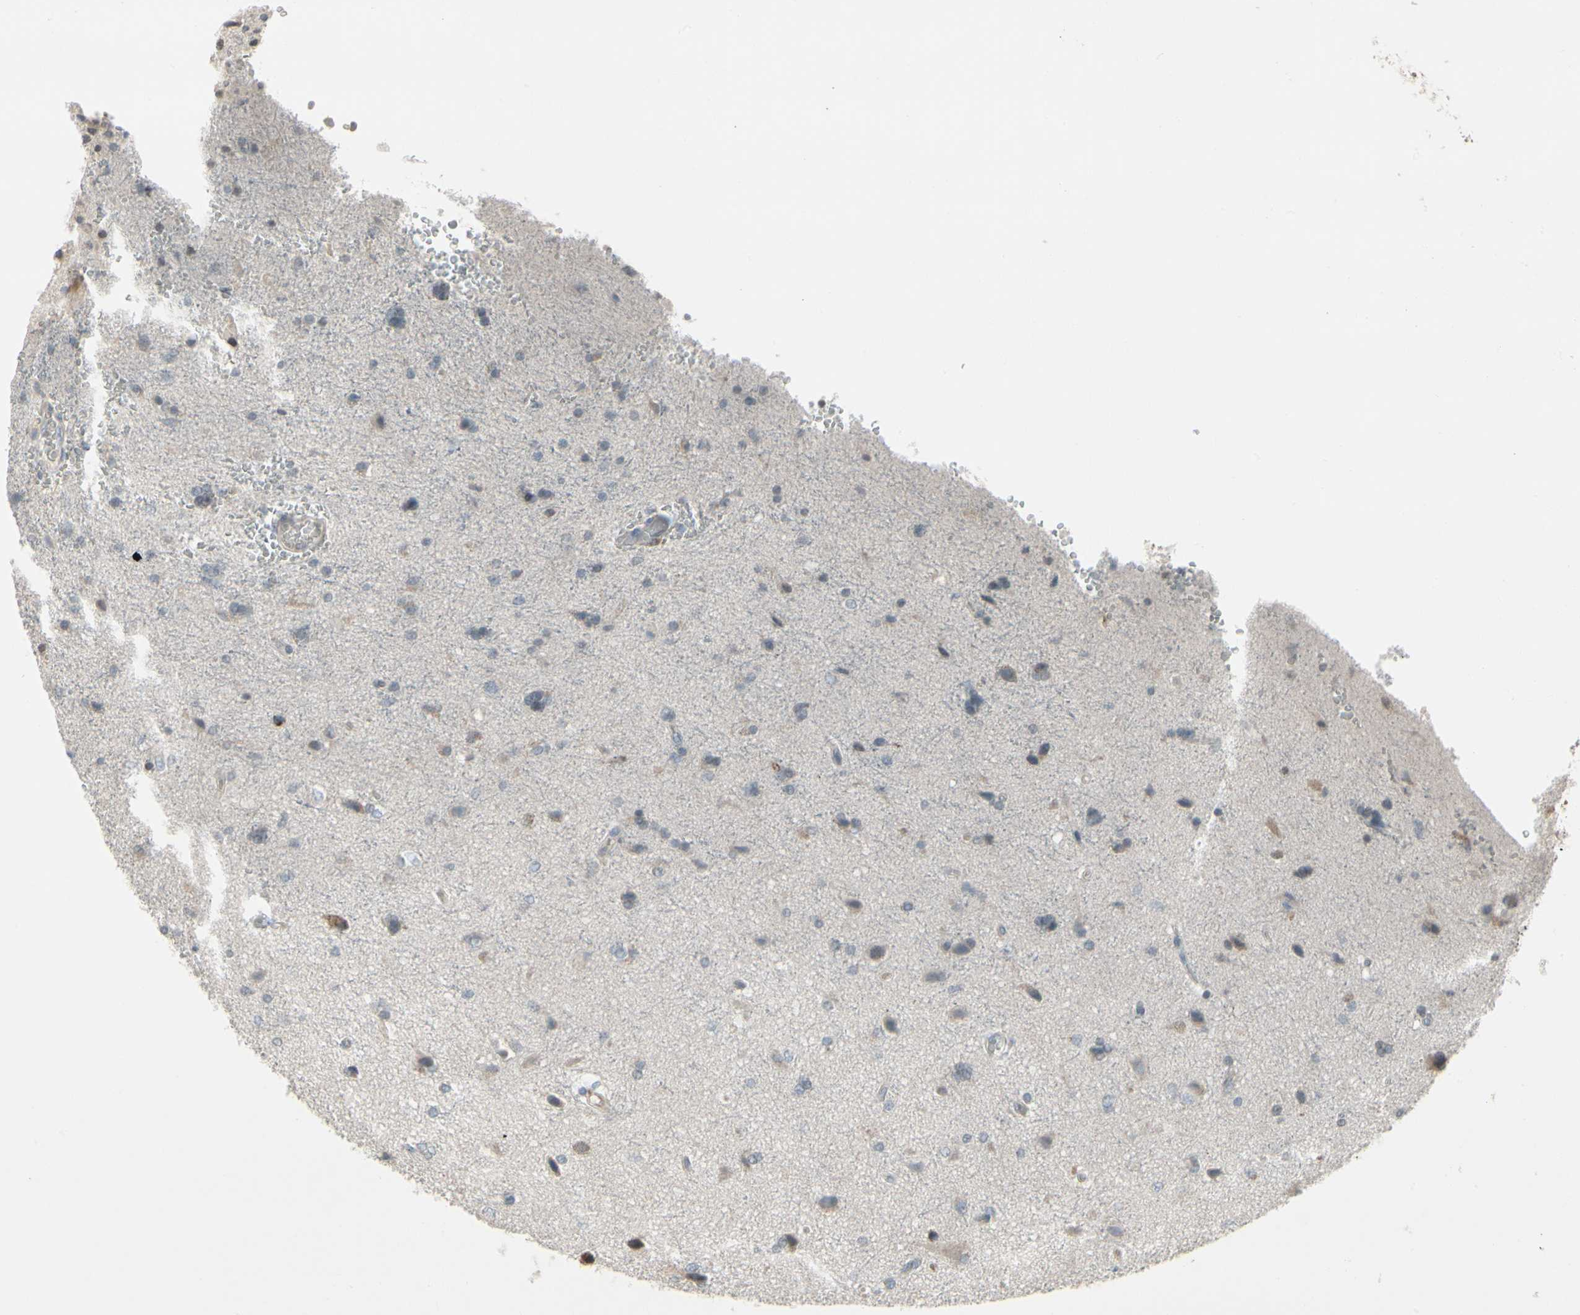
{"staining": {"intensity": "weak", "quantity": "25%-75%", "location": "cytoplasmic/membranous"}, "tissue": "glioma", "cell_type": "Tumor cells", "image_type": "cancer", "snomed": [{"axis": "morphology", "description": "Glioma, malignant, High grade"}, {"axis": "topography", "description": "Brain"}], "caption": "Protein analysis of glioma tissue reveals weak cytoplasmic/membranous staining in about 25%-75% of tumor cells.", "gene": "ARG2", "patient": {"sex": "male", "age": 71}}